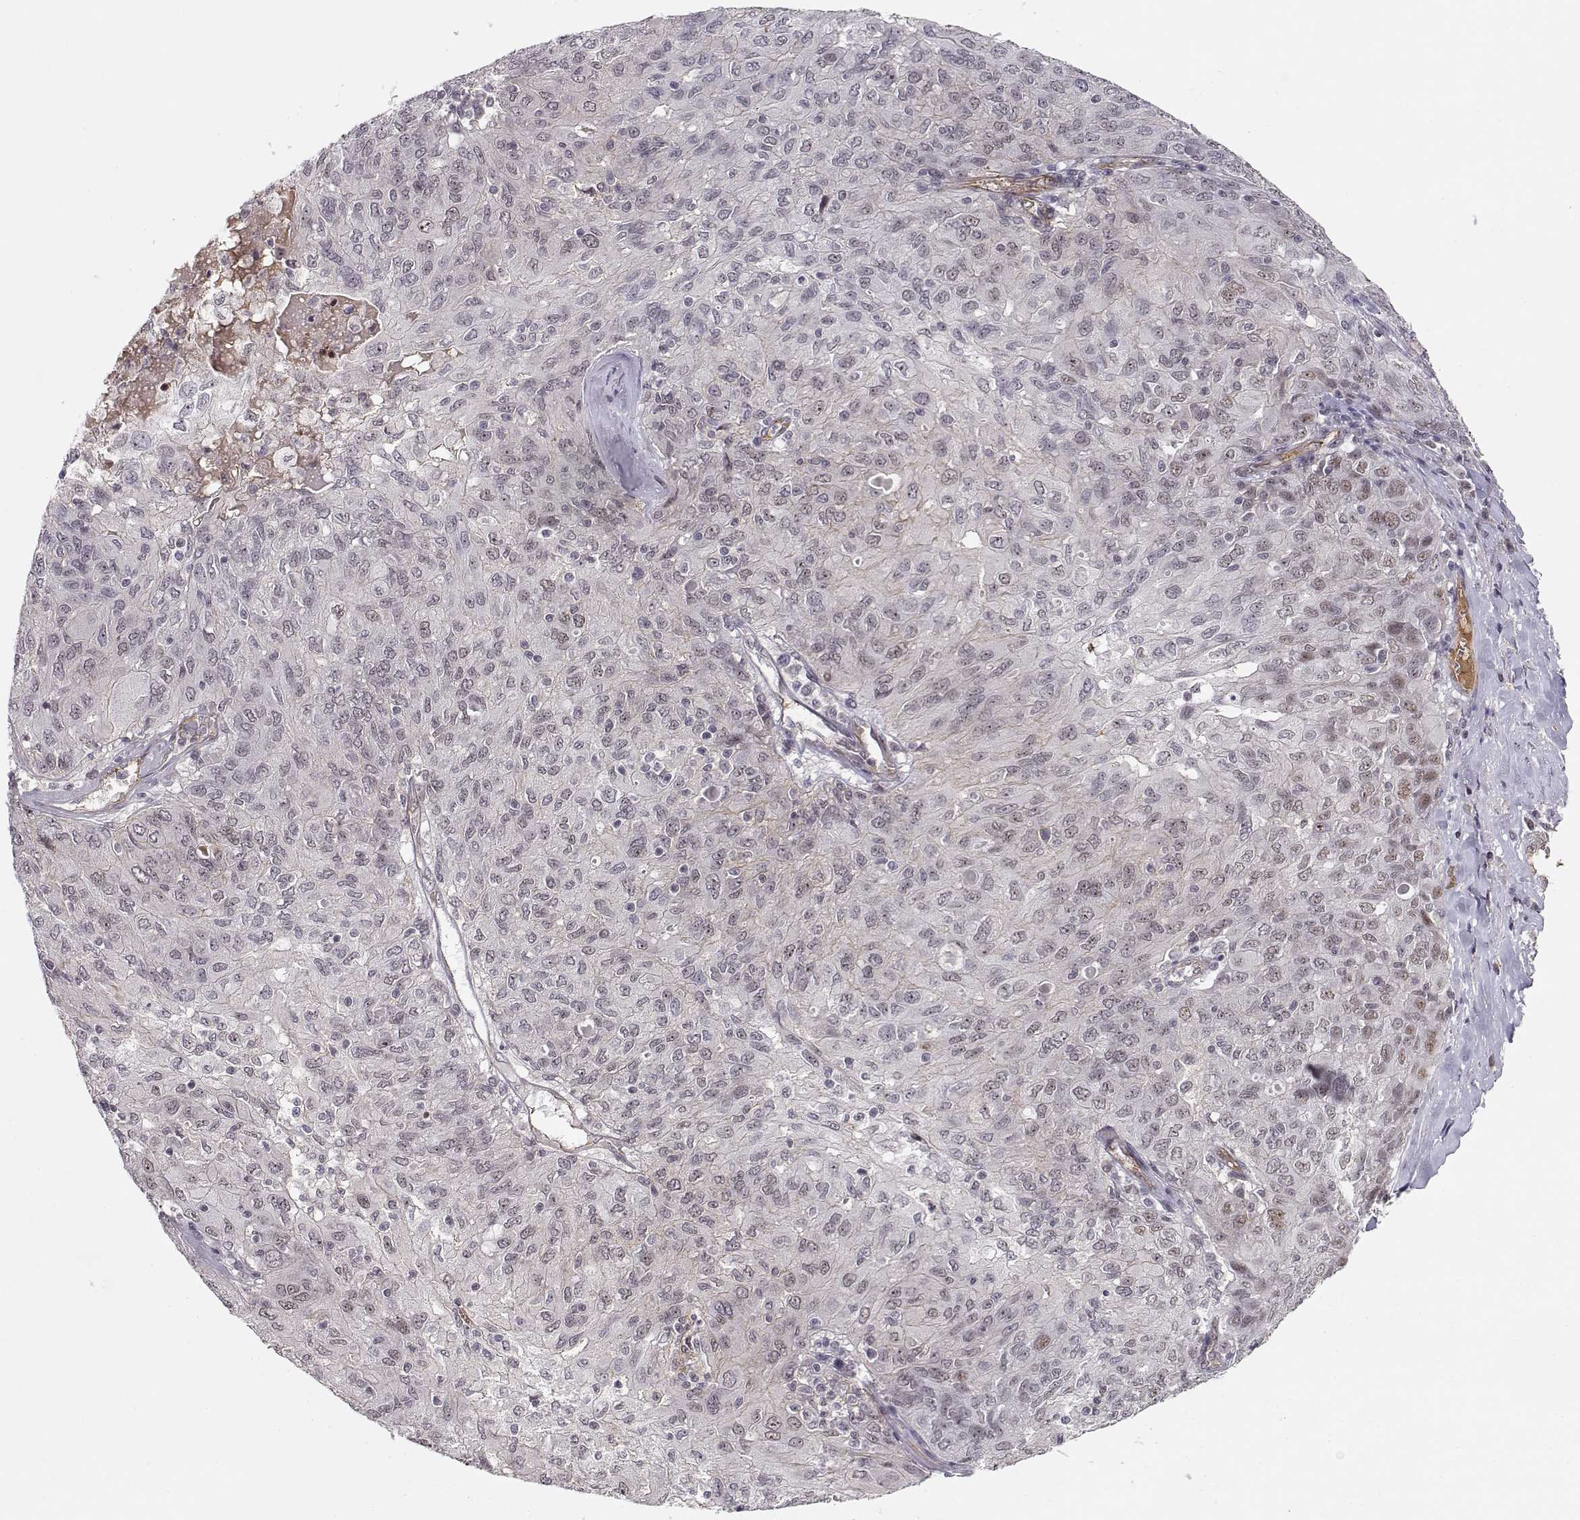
{"staining": {"intensity": "negative", "quantity": "none", "location": "none"}, "tissue": "ovarian cancer", "cell_type": "Tumor cells", "image_type": "cancer", "snomed": [{"axis": "morphology", "description": "Carcinoma, endometroid"}, {"axis": "topography", "description": "Ovary"}], "caption": "A high-resolution image shows IHC staining of ovarian cancer, which reveals no significant positivity in tumor cells.", "gene": "CIR1", "patient": {"sex": "female", "age": 50}}